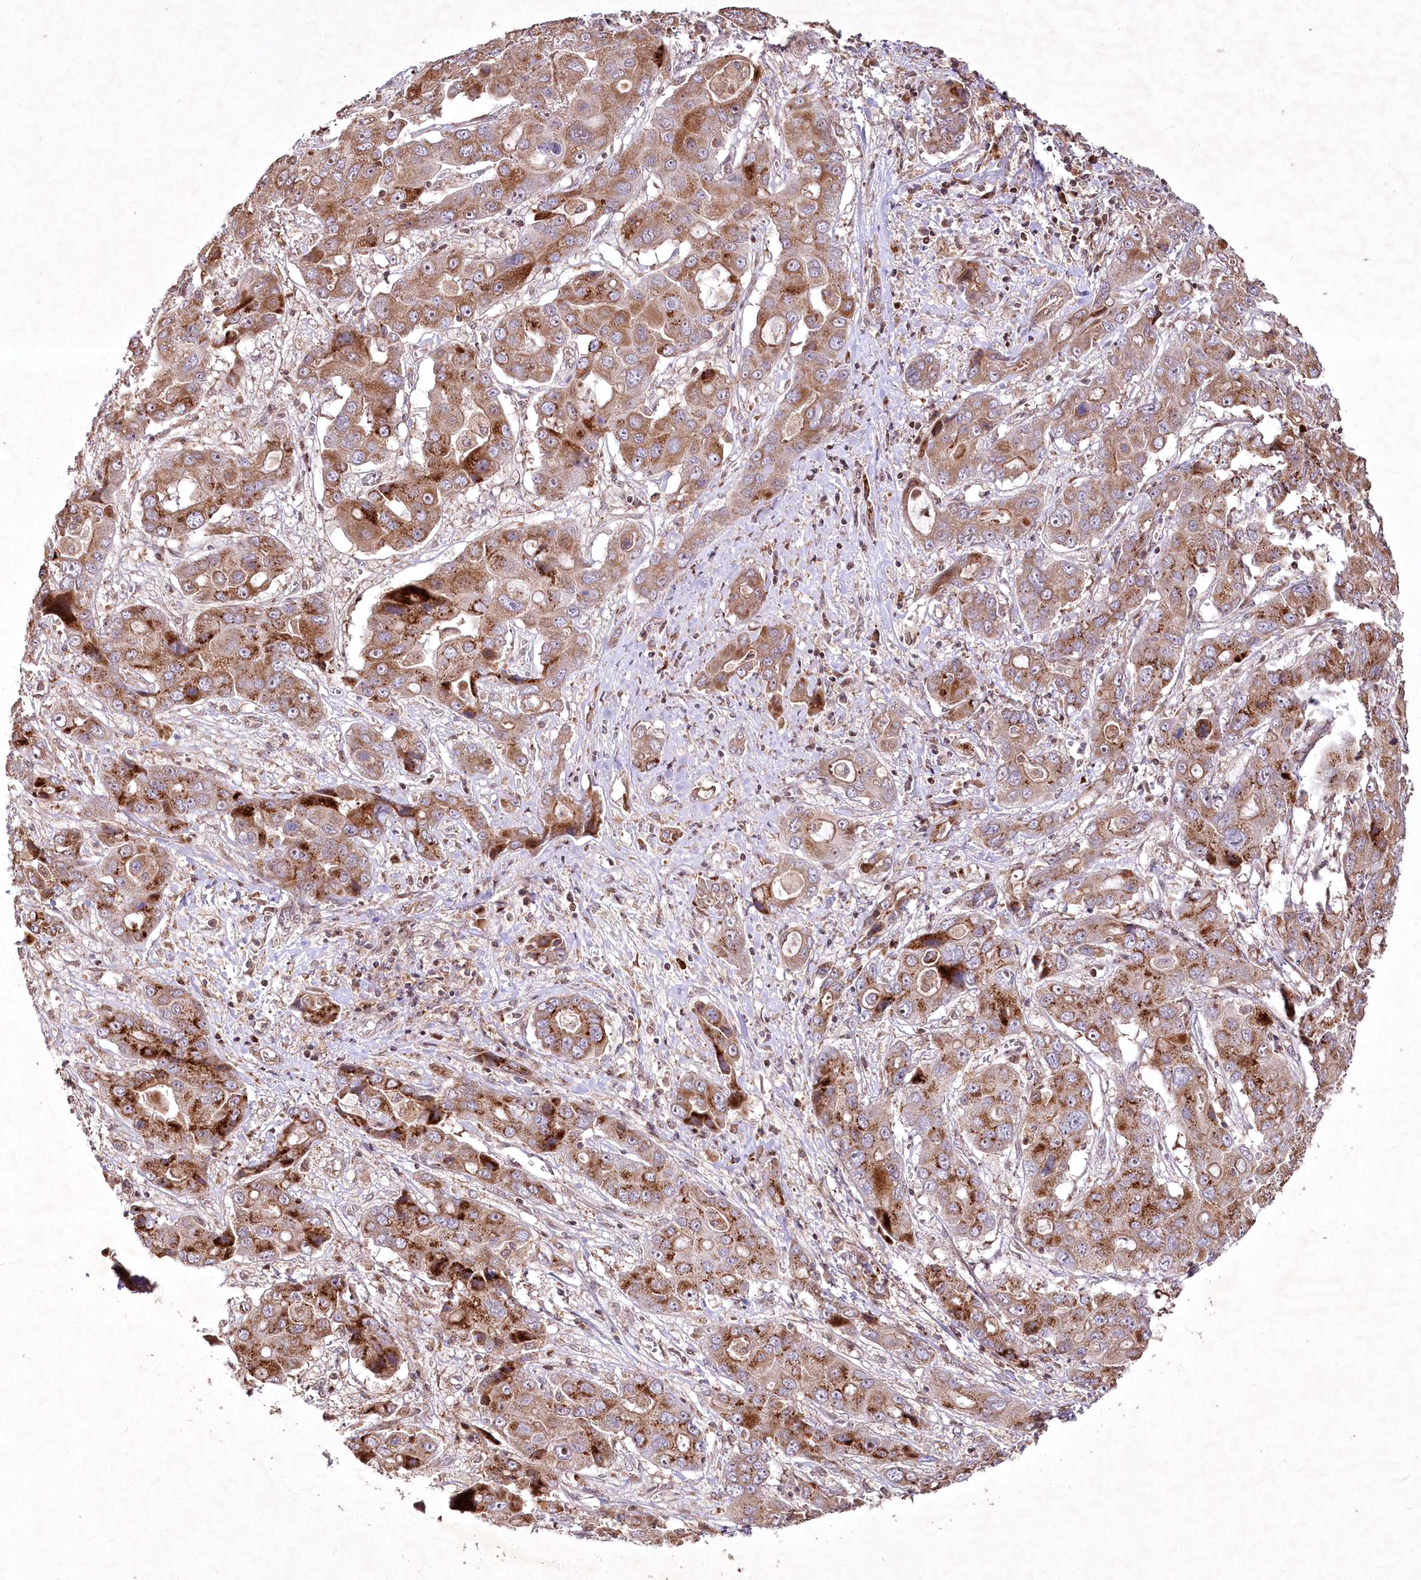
{"staining": {"intensity": "strong", "quantity": ">75%", "location": "cytoplasmic/membranous"}, "tissue": "liver cancer", "cell_type": "Tumor cells", "image_type": "cancer", "snomed": [{"axis": "morphology", "description": "Cholangiocarcinoma"}, {"axis": "topography", "description": "Liver"}], "caption": "Protein staining of cholangiocarcinoma (liver) tissue demonstrates strong cytoplasmic/membranous staining in about >75% of tumor cells. (brown staining indicates protein expression, while blue staining denotes nuclei).", "gene": "PSTK", "patient": {"sex": "male", "age": 67}}